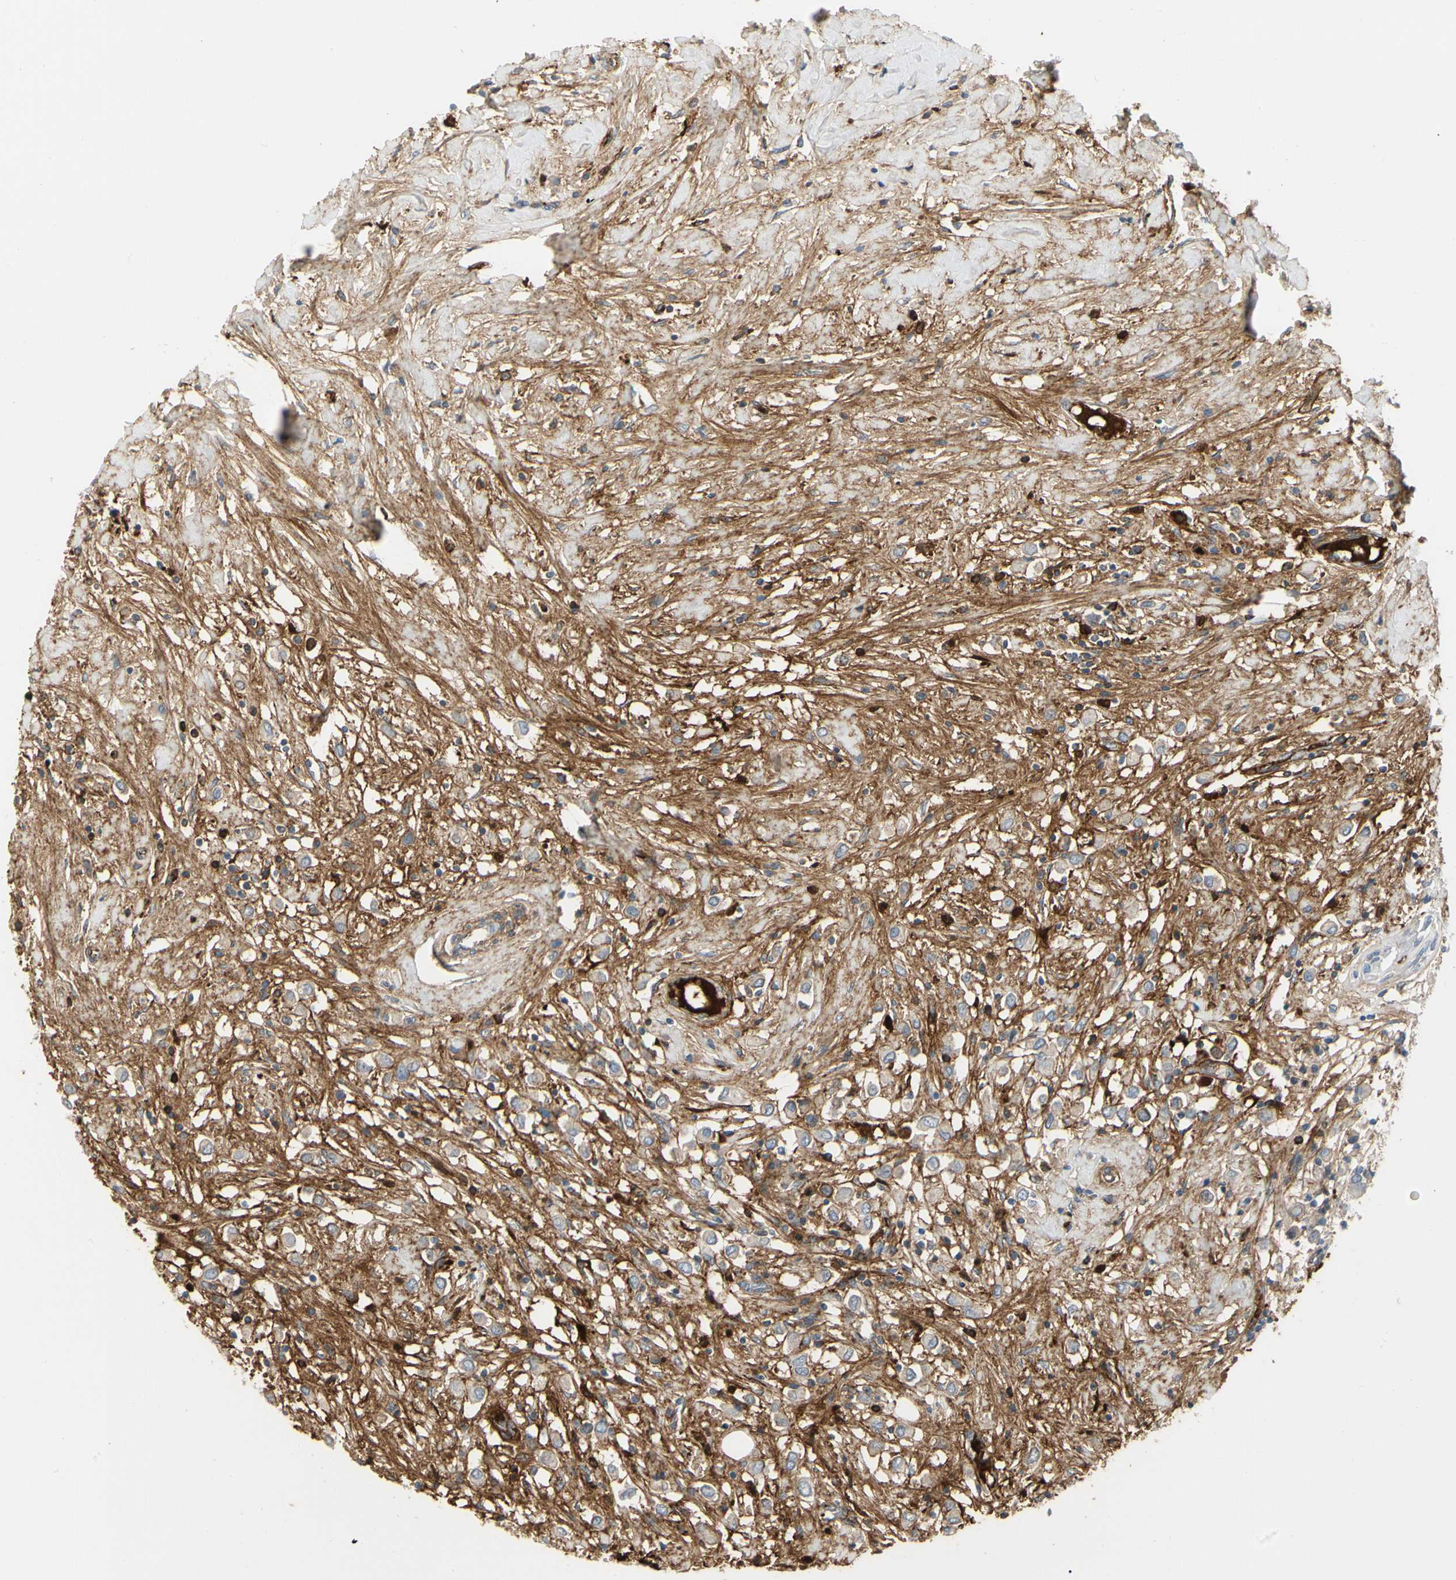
{"staining": {"intensity": "strong", "quantity": "<25%", "location": "cytoplasmic/membranous"}, "tissue": "breast cancer", "cell_type": "Tumor cells", "image_type": "cancer", "snomed": [{"axis": "morphology", "description": "Duct carcinoma"}, {"axis": "topography", "description": "Breast"}], "caption": "This image displays immunohistochemistry staining of breast cancer (invasive ductal carcinoma), with medium strong cytoplasmic/membranous positivity in about <25% of tumor cells.", "gene": "FGB", "patient": {"sex": "female", "age": 61}}